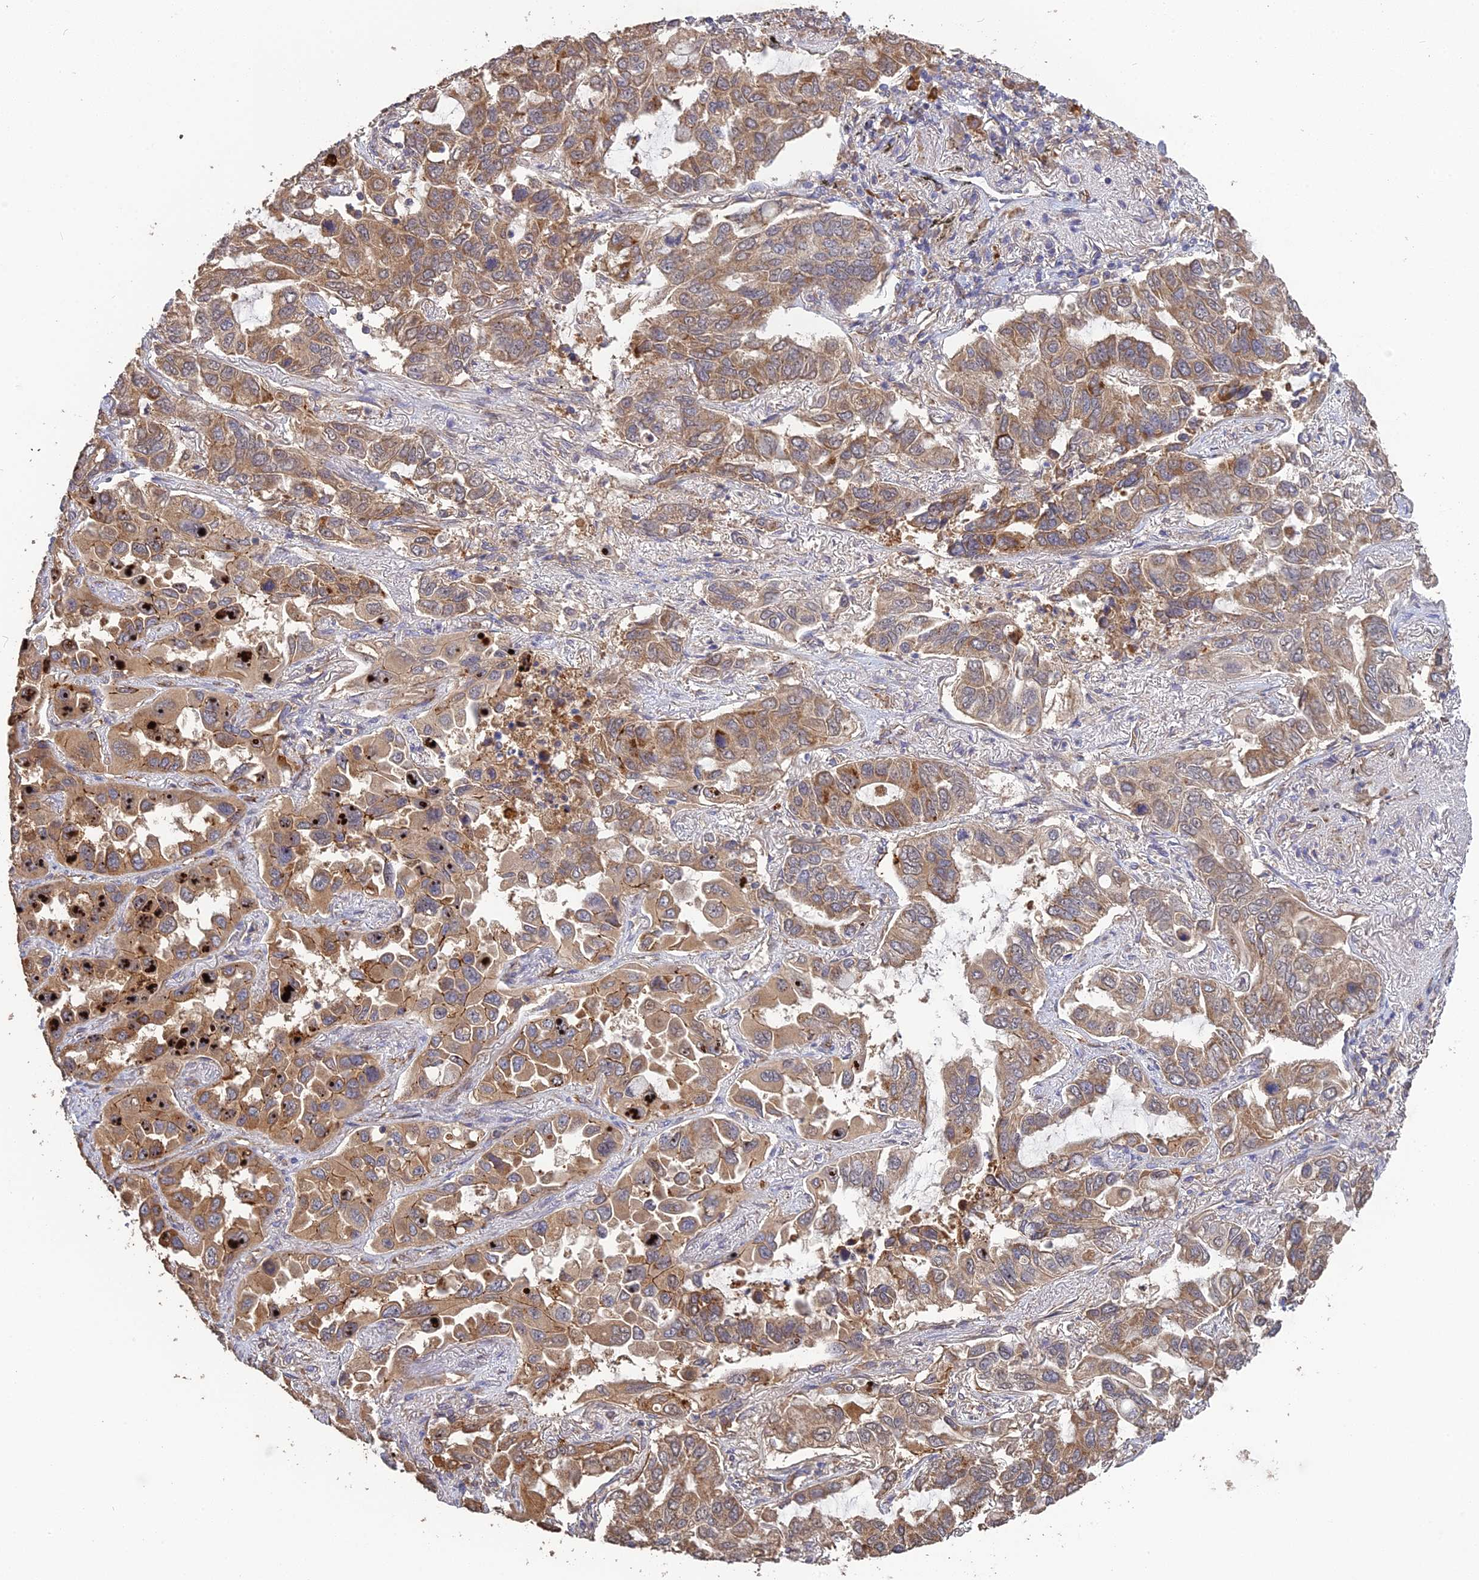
{"staining": {"intensity": "moderate", "quantity": ">75%", "location": "cytoplasmic/membranous"}, "tissue": "lung cancer", "cell_type": "Tumor cells", "image_type": "cancer", "snomed": [{"axis": "morphology", "description": "Adenocarcinoma, NOS"}, {"axis": "topography", "description": "Lung"}], "caption": "Tumor cells demonstrate moderate cytoplasmic/membranous expression in approximately >75% of cells in lung cancer (adenocarcinoma).", "gene": "ARHGAP40", "patient": {"sex": "male", "age": 64}}